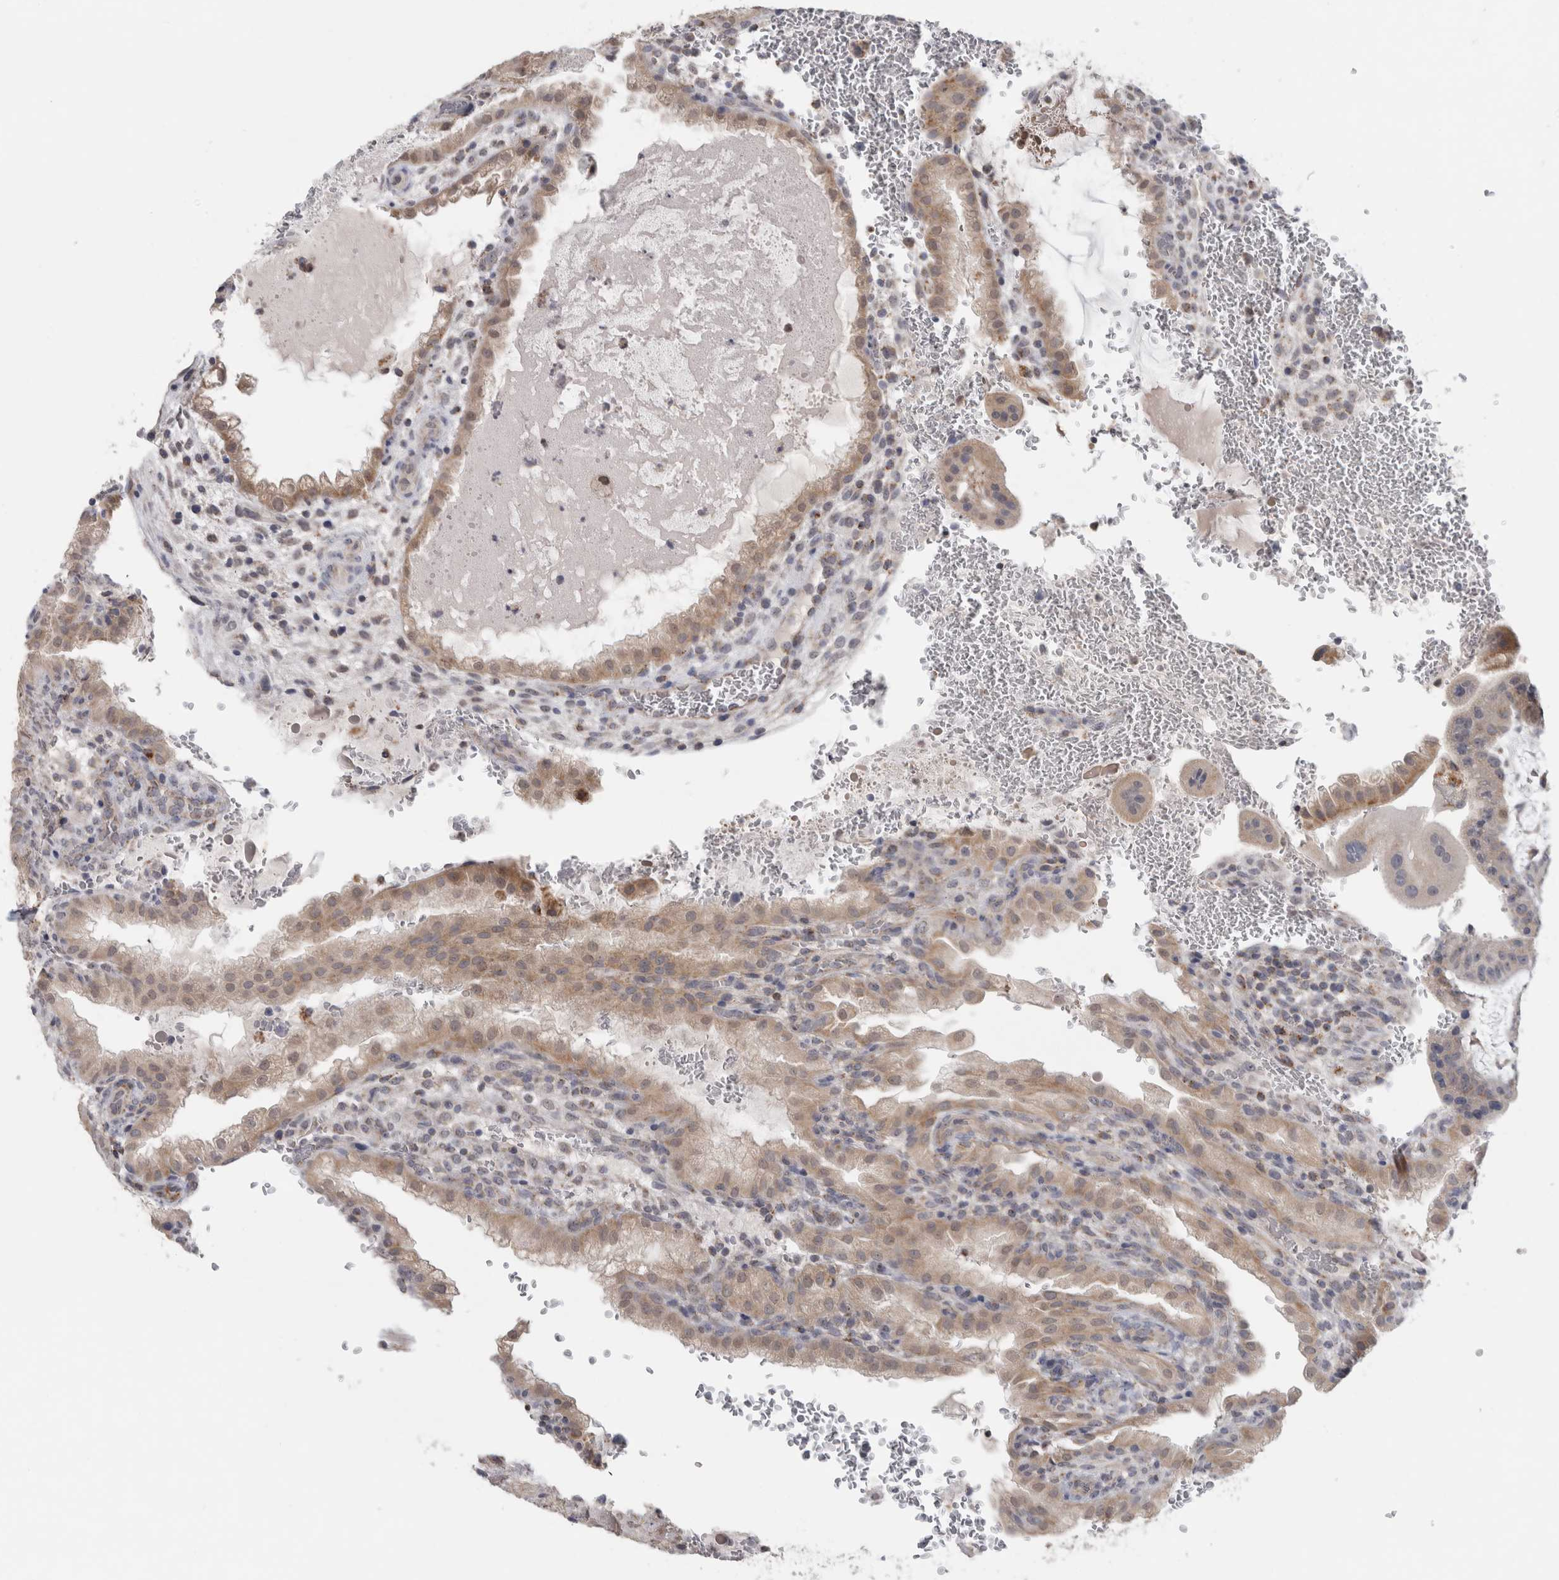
{"staining": {"intensity": "moderate", "quantity": ">75%", "location": "cytoplasmic/membranous"}, "tissue": "placenta", "cell_type": "Decidual cells", "image_type": "normal", "snomed": [{"axis": "morphology", "description": "Normal tissue, NOS"}, {"axis": "topography", "description": "Placenta"}], "caption": "Moderate cytoplasmic/membranous protein positivity is seen in approximately >75% of decidual cells in placenta.", "gene": "RAB18", "patient": {"sex": "female", "age": 35}}